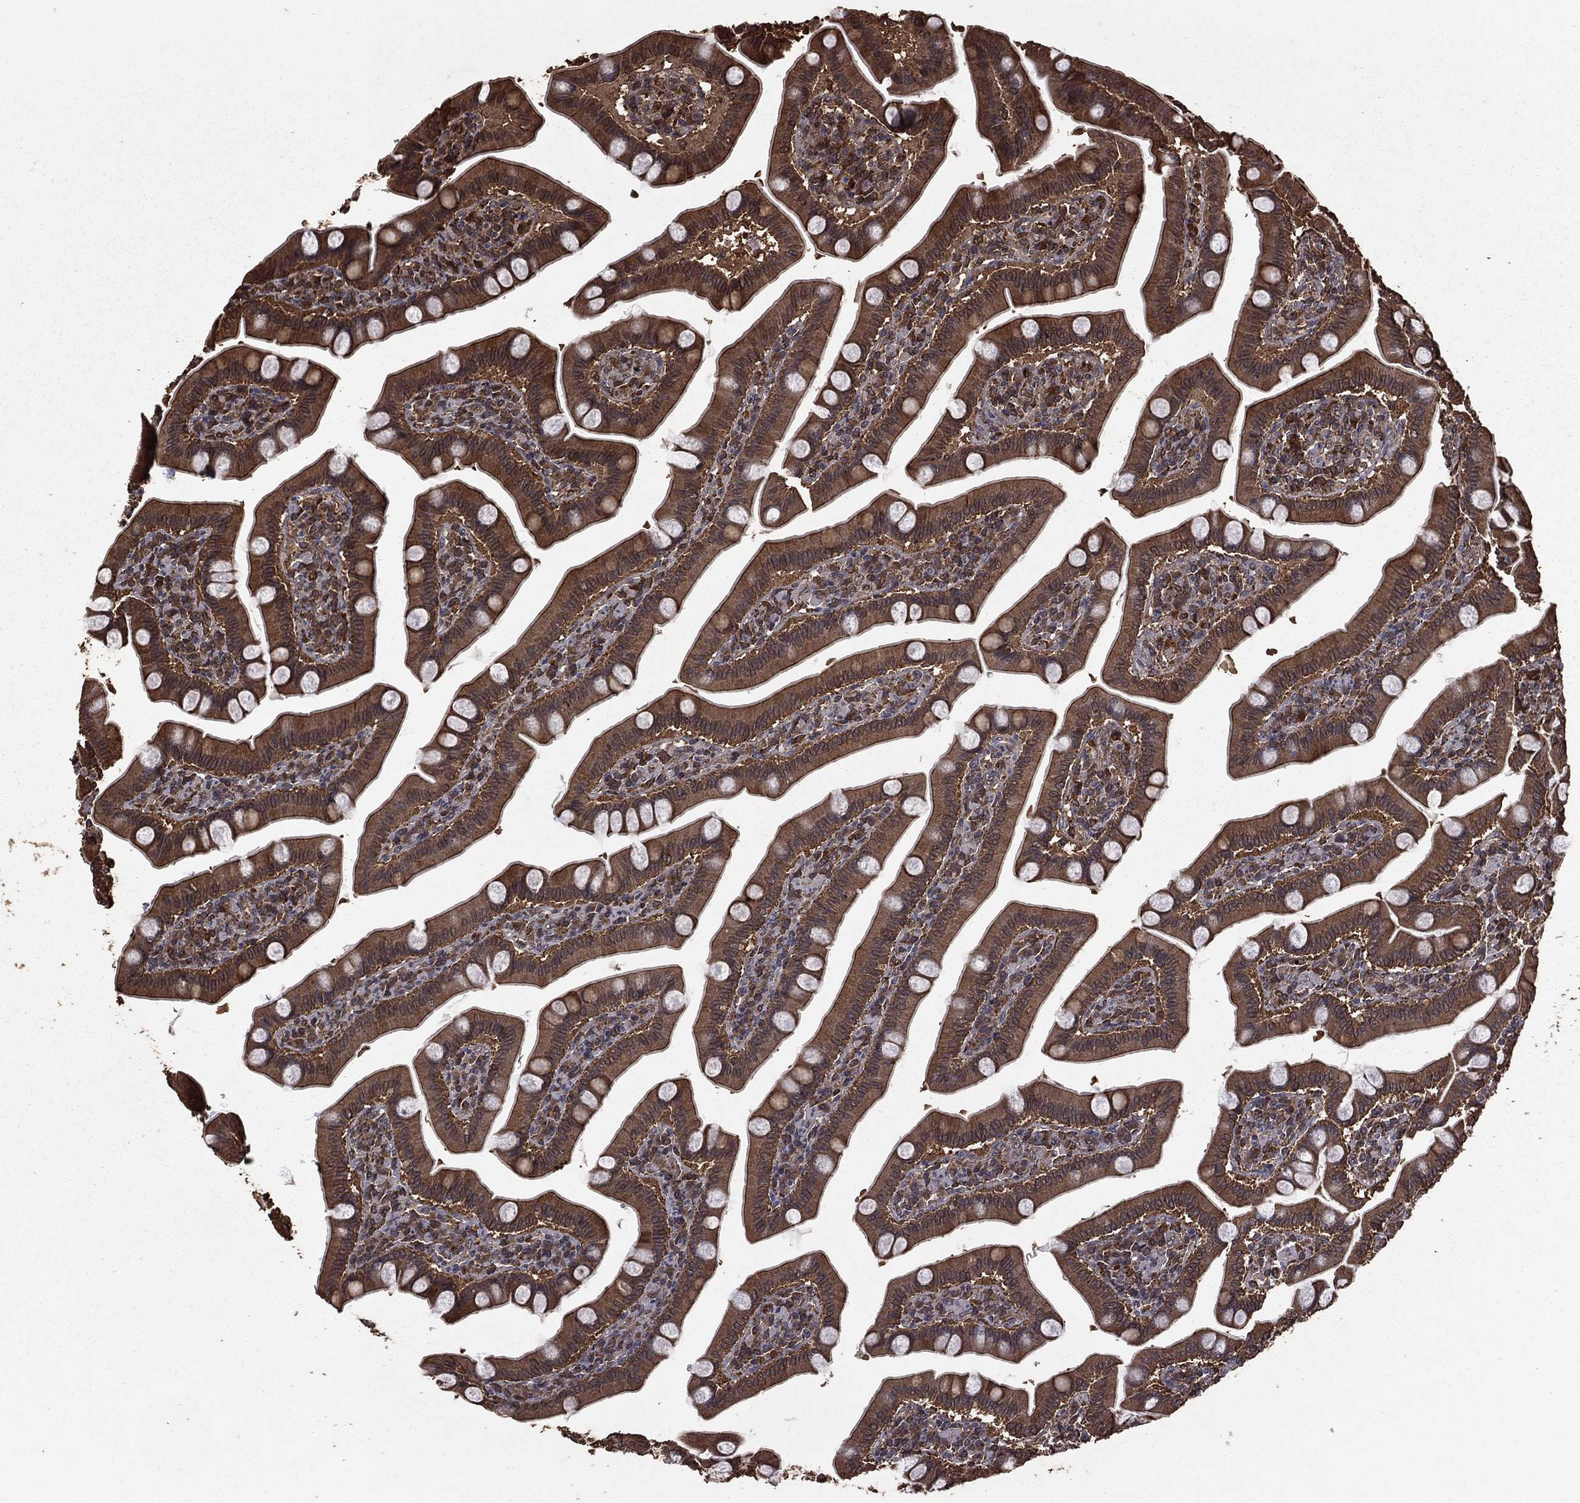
{"staining": {"intensity": "strong", "quantity": ">75%", "location": "cytoplasmic/membranous"}, "tissue": "small intestine", "cell_type": "Glandular cells", "image_type": "normal", "snomed": [{"axis": "morphology", "description": "Normal tissue, NOS"}, {"axis": "topography", "description": "Small intestine"}], "caption": "Strong cytoplasmic/membranous protein positivity is identified in about >75% of glandular cells in small intestine. The protein of interest is shown in brown color, while the nuclei are stained blue.", "gene": "BIRC6", "patient": {"sex": "male", "age": 66}}